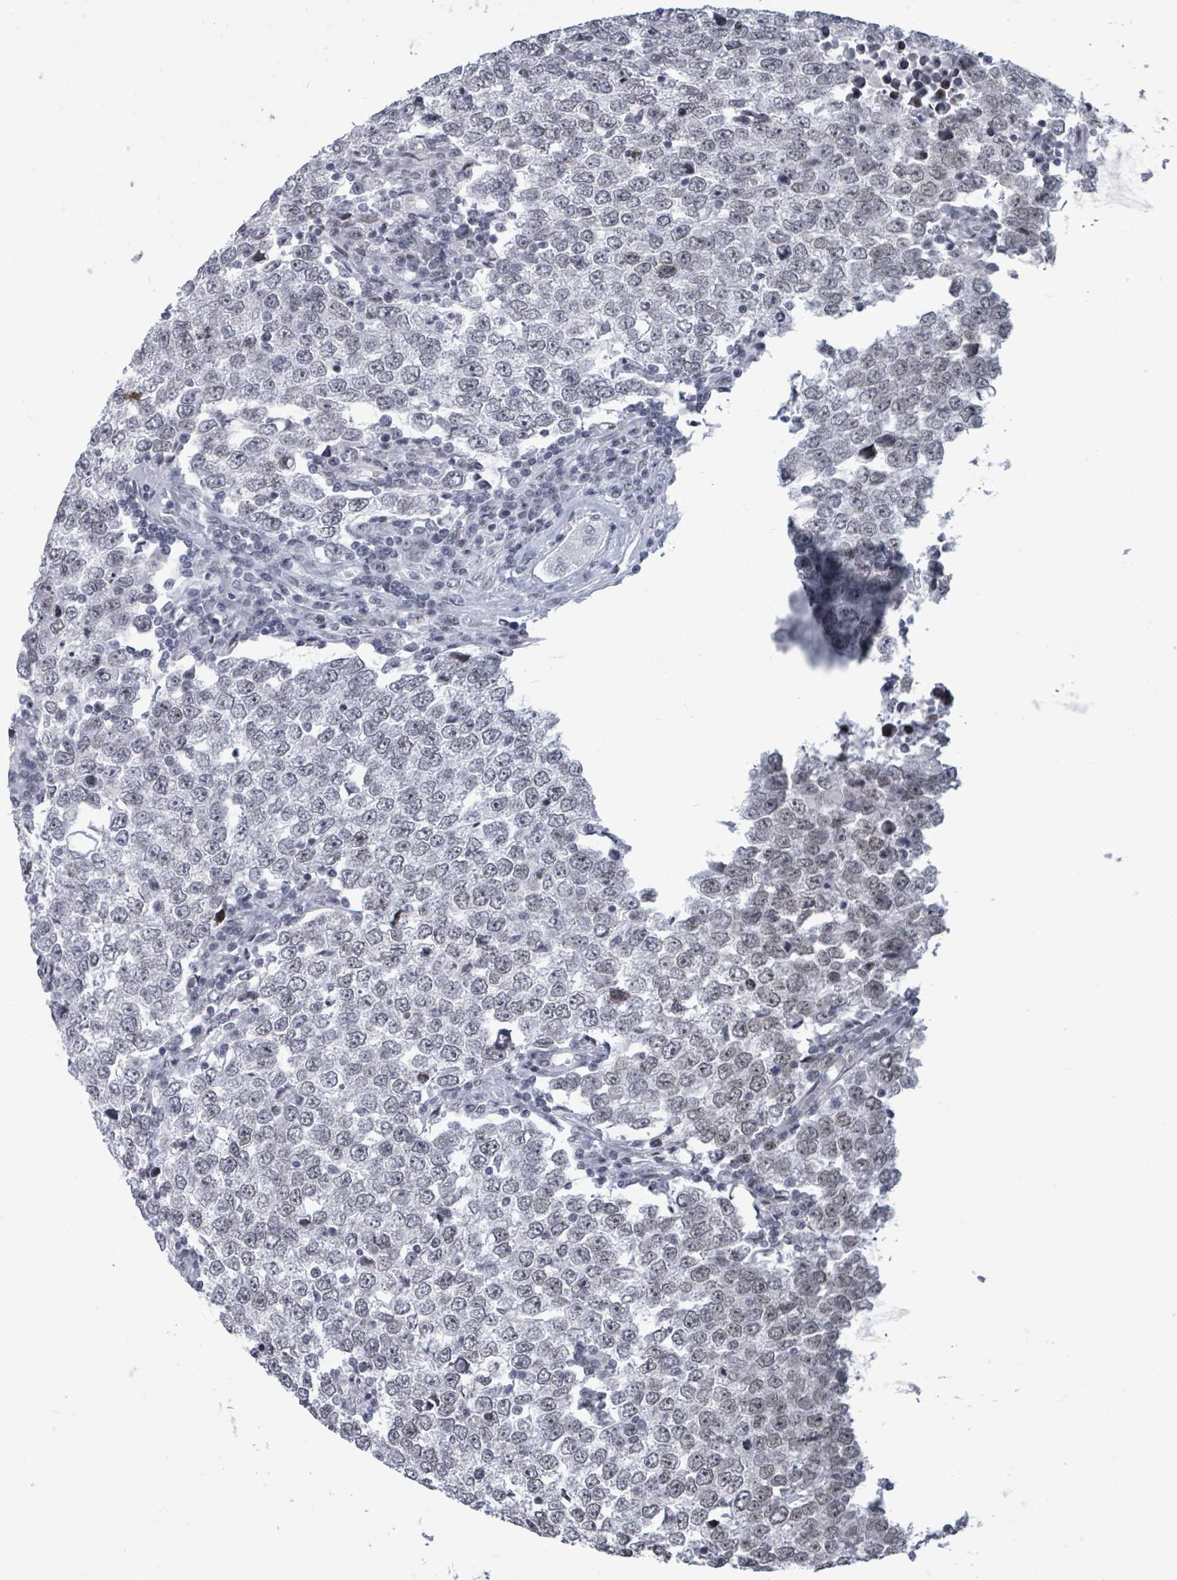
{"staining": {"intensity": "negative", "quantity": "none", "location": "none"}, "tissue": "testis cancer", "cell_type": "Tumor cells", "image_type": "cancer", "snomed": [{"axis": "morphology", "description": "Seminoma, NOS"}, {"axis": "morphology", "description": "Carcinoma, Embryonal, NOS"}, {"axis": "topography", "description": "Testis"}], "caption": "A high-resolution image shows IHC staining of testis cancer (seminoma), which reveals no significant staining in tumor cells.", "gene": "ERCC5", "patient": {"sex": "male", "age": 28}}